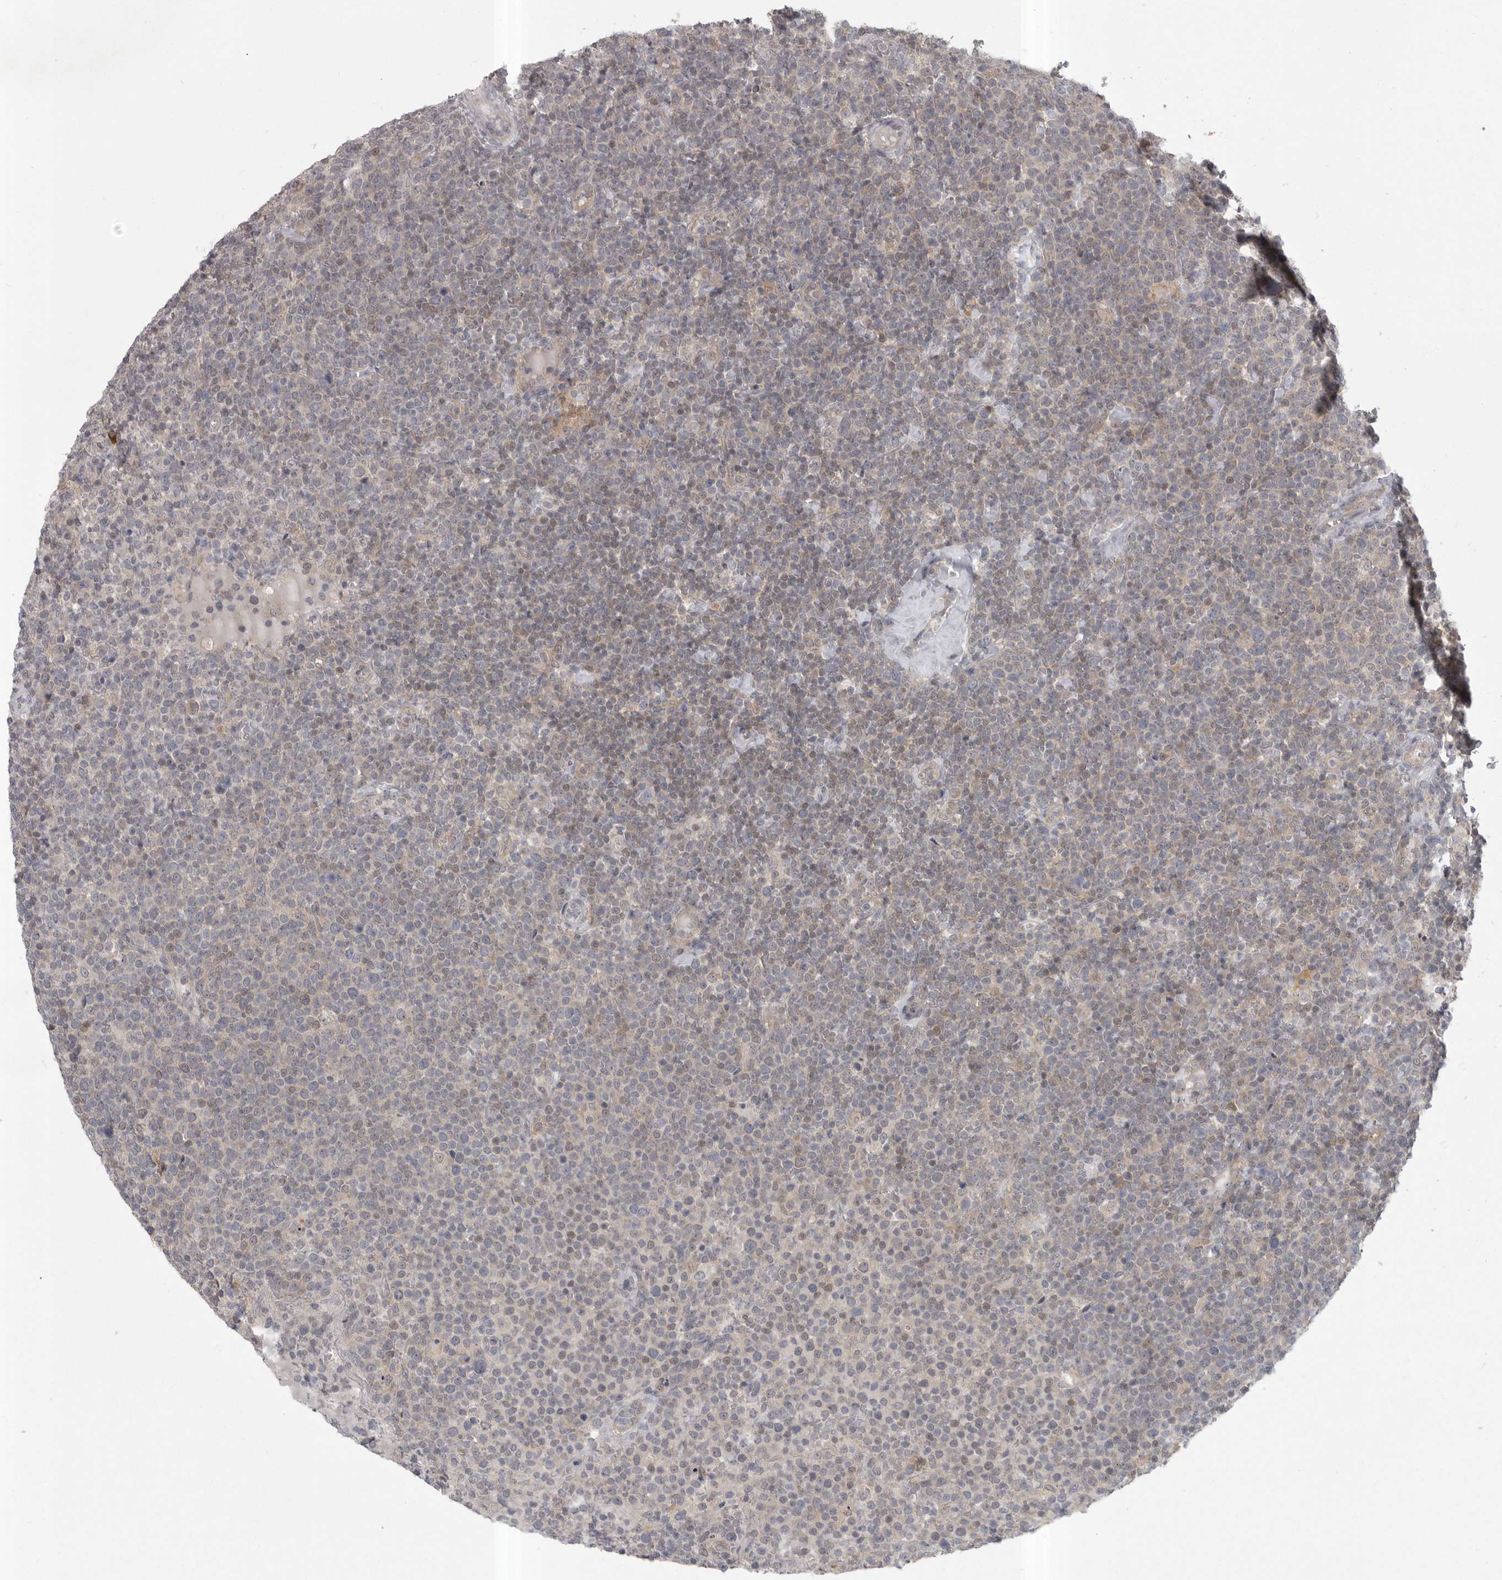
{"staining": {"intensity": "negative", "quantity": "none", "location": "none"}, "tissue": "lymphoma", "cell_type": "Tumor cells", "image_type": "cancer", "snomed": [{"axis": "morphology", "description": "Malignant lymphoma, non-Hodgkin's type, High grade"}, {"axis": "topography", "description": "Lymph node"}], "caption": "There is no significant staining in tumor cells of high-grade malignant lymphoma, non-Hodgkin's type.", "gene": "PHF13", "patient": {"sex": "male", "age": 61}}